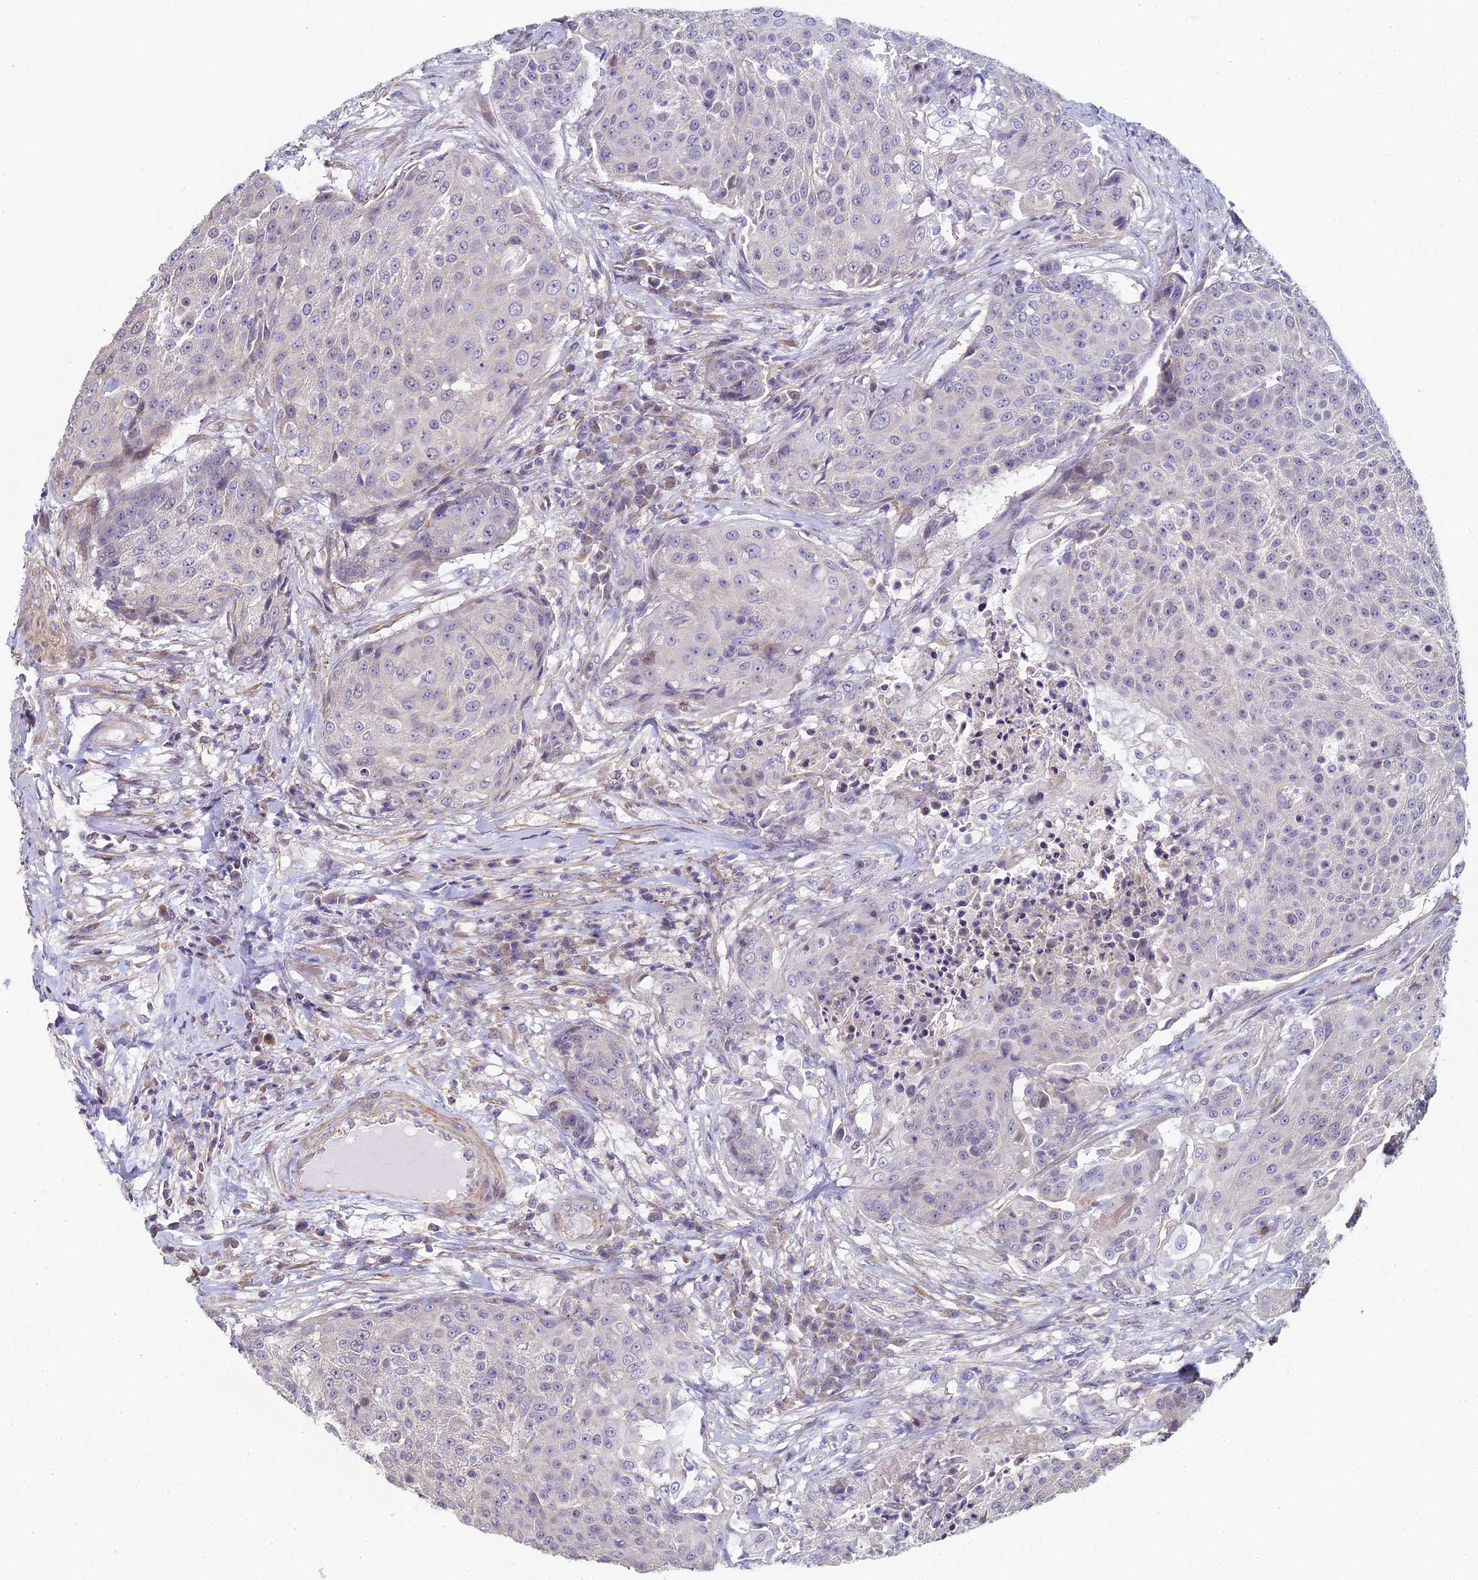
{"staining": {"intensity": "negative", "quantity": "none", "location": "none"}, "tissue": "urothelial cancer", "cell_type": "Tumor cells", "image_type": "cancer", "snomed": [{"axis": "morphology", "description": "Urothelial carcinoma, High grade"}, {"axis": "topography", "description": "Urinary bladder"}], "caption": "IHC of human high-grade urothelial carcinoma reveals no positivity in tumor cells.", "gene": "DIXDC1", "patient": {"sex": "female", "age": 63}}